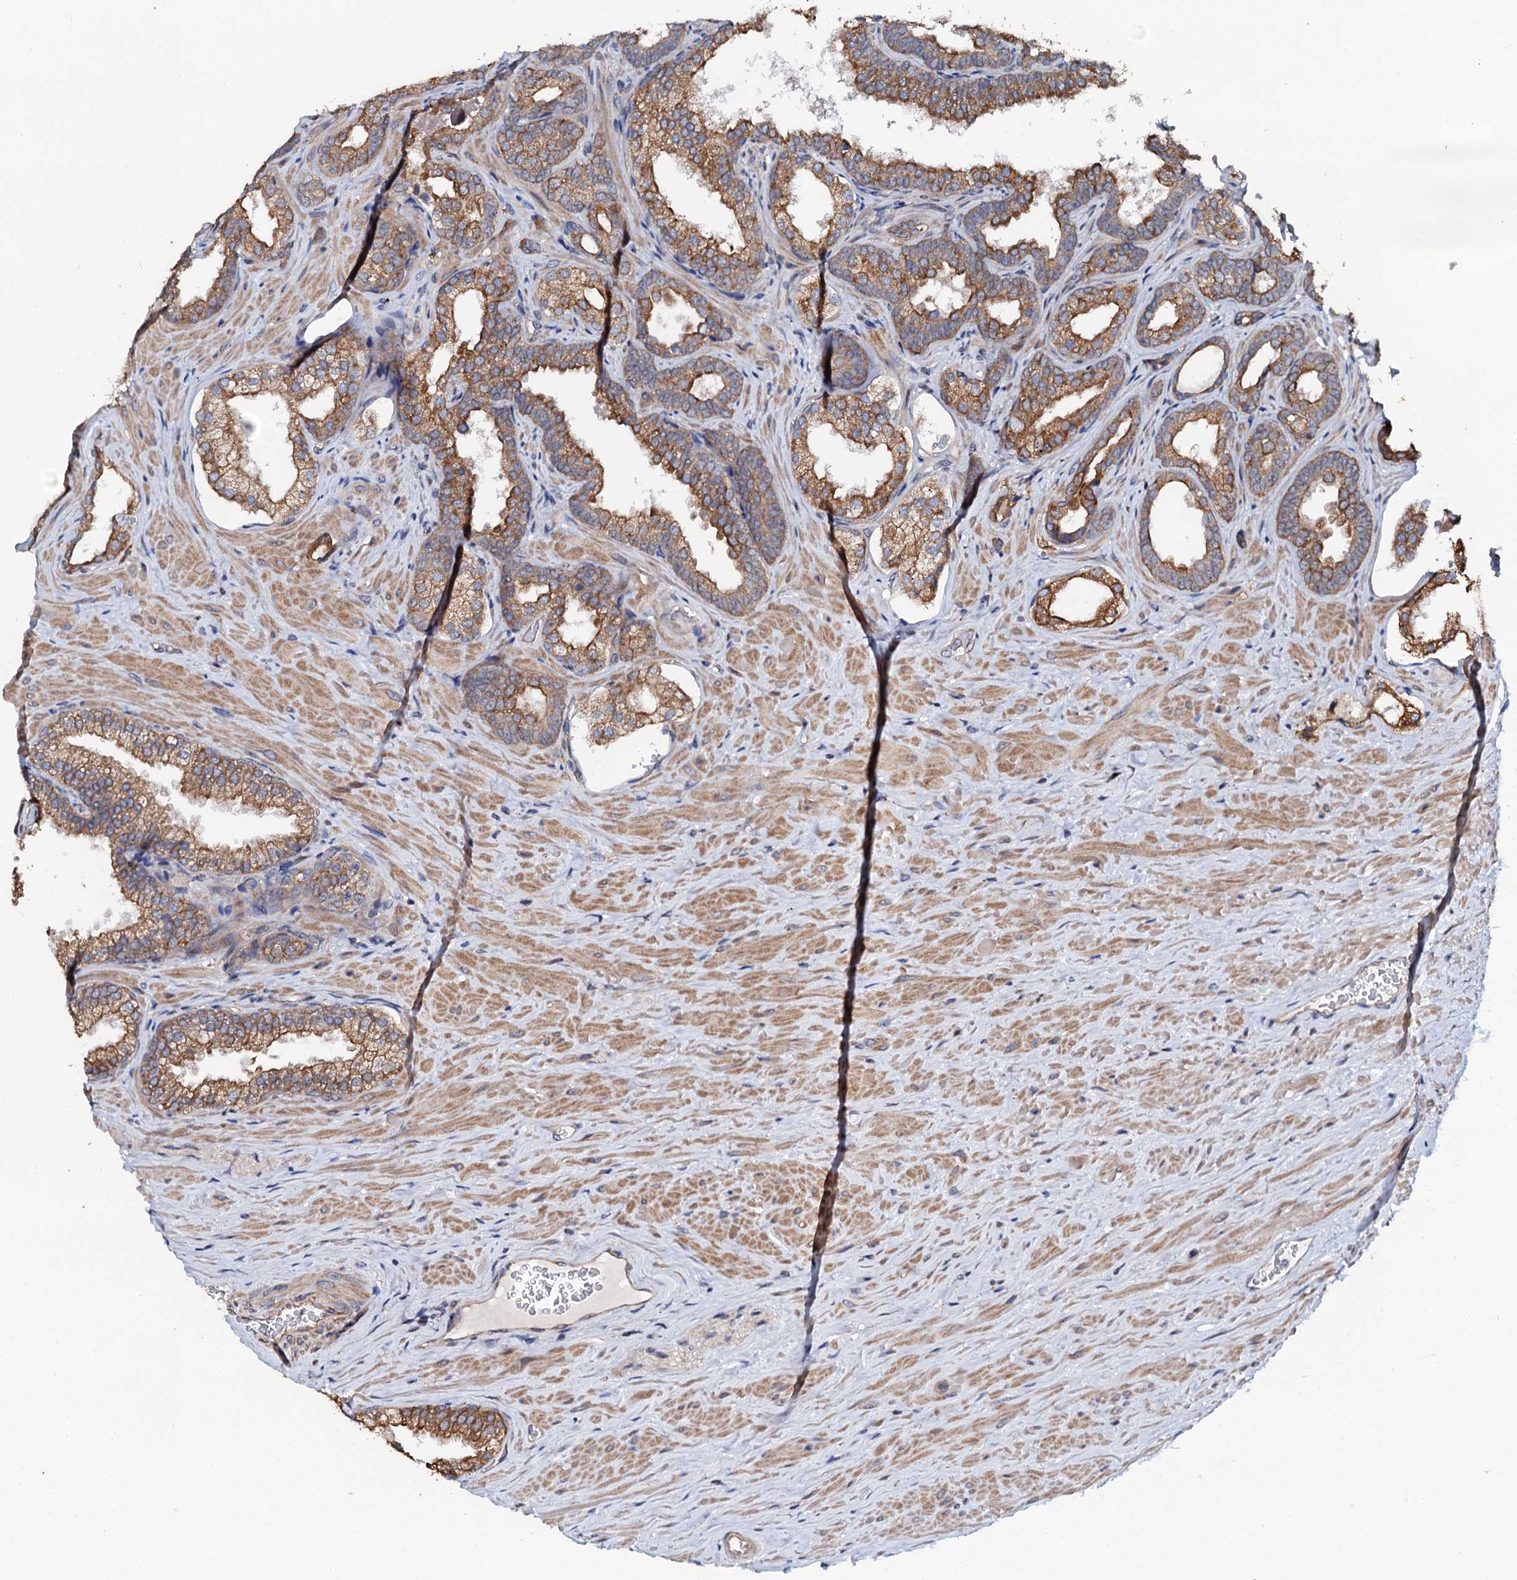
{"staining": {"intensity": "moderate", "quantity": ">75%", "location": "cytoplasmic/membranous"}, "tissue": "prostate cancer", "cell_type": "Tumor cells", "image_type": "cancer", "snomed": [{"axis": "morphology", "description": "Adenocarcinoma, High grade"}, {"axis": "topography", "description": "Prostate"}], "caption": "A brown stain labels moderate cytoplasmic/membranous positivity of a protein in prostate adenocarcinoma (high-grade) tumor cells. The staining was performed using DAB to visualize the protein expression in brown, while the nuclei were stained in blue with hematoxylin (Magnification: 20x).", "gene": "GLCE", "patient": {"sex": "male", "age": 64}}